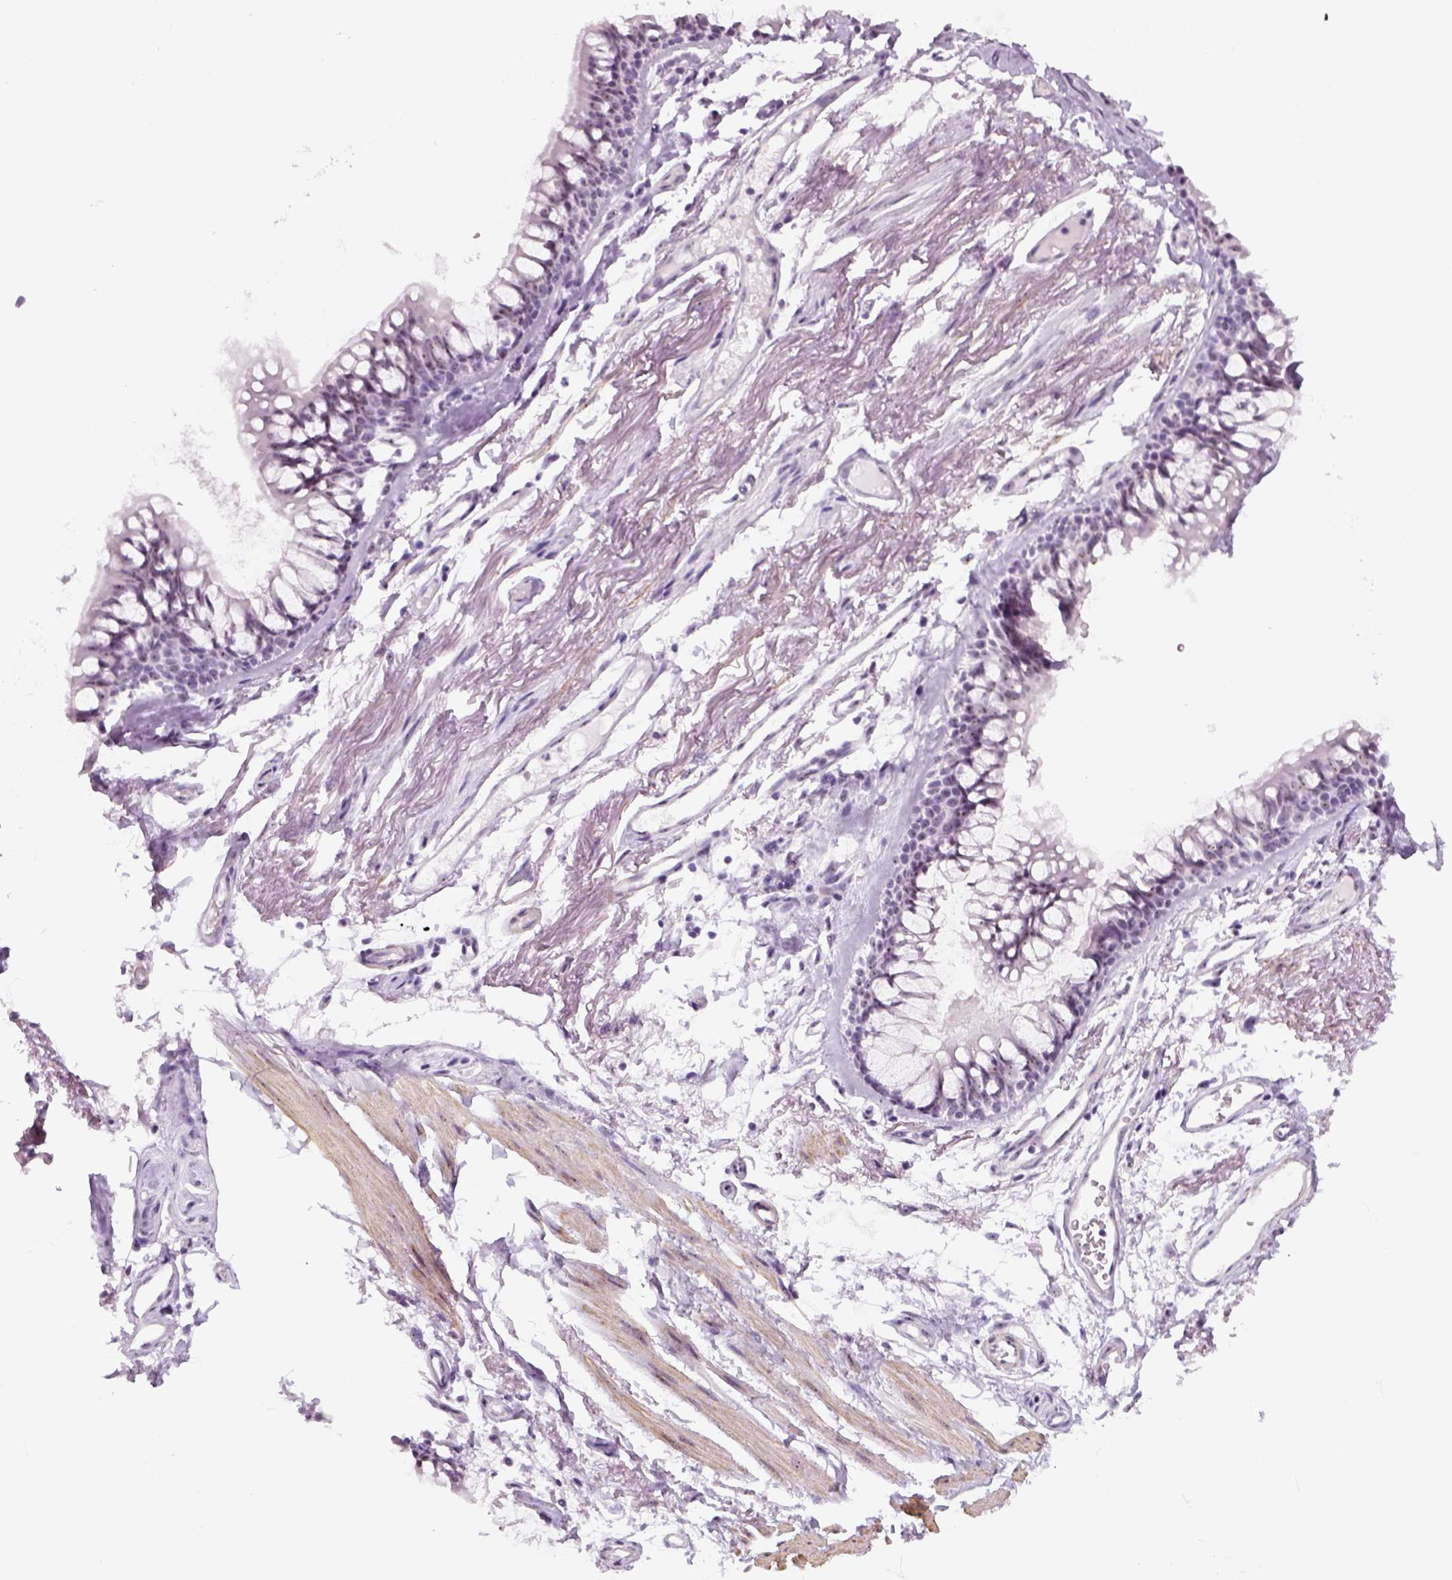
{"staining": {"intensity": "negative", "quantity": "none", "location": "none"}, "tissue": "adipose tissue", "cell_type": "Adipocytes", "image_type": "normal", "snomed": [{"axis": "morphology", "description": "Normal tissue, NOS"}, {"axis": "topography", "description": "Cartilage tissue"}, {"axis": "topography", "description": "Bronchus"}], "caption": "DAB (3,3'-diaminobenzidine) immunohistochemical staining of unremarkable human adipose tissue reveals no significant staining in adipocytes. (Brightfield microscopy of DAB immunohistochemistry at high magnification).", "gene": "ZNF865", "patient": {"sex": "female", "age": 79}}